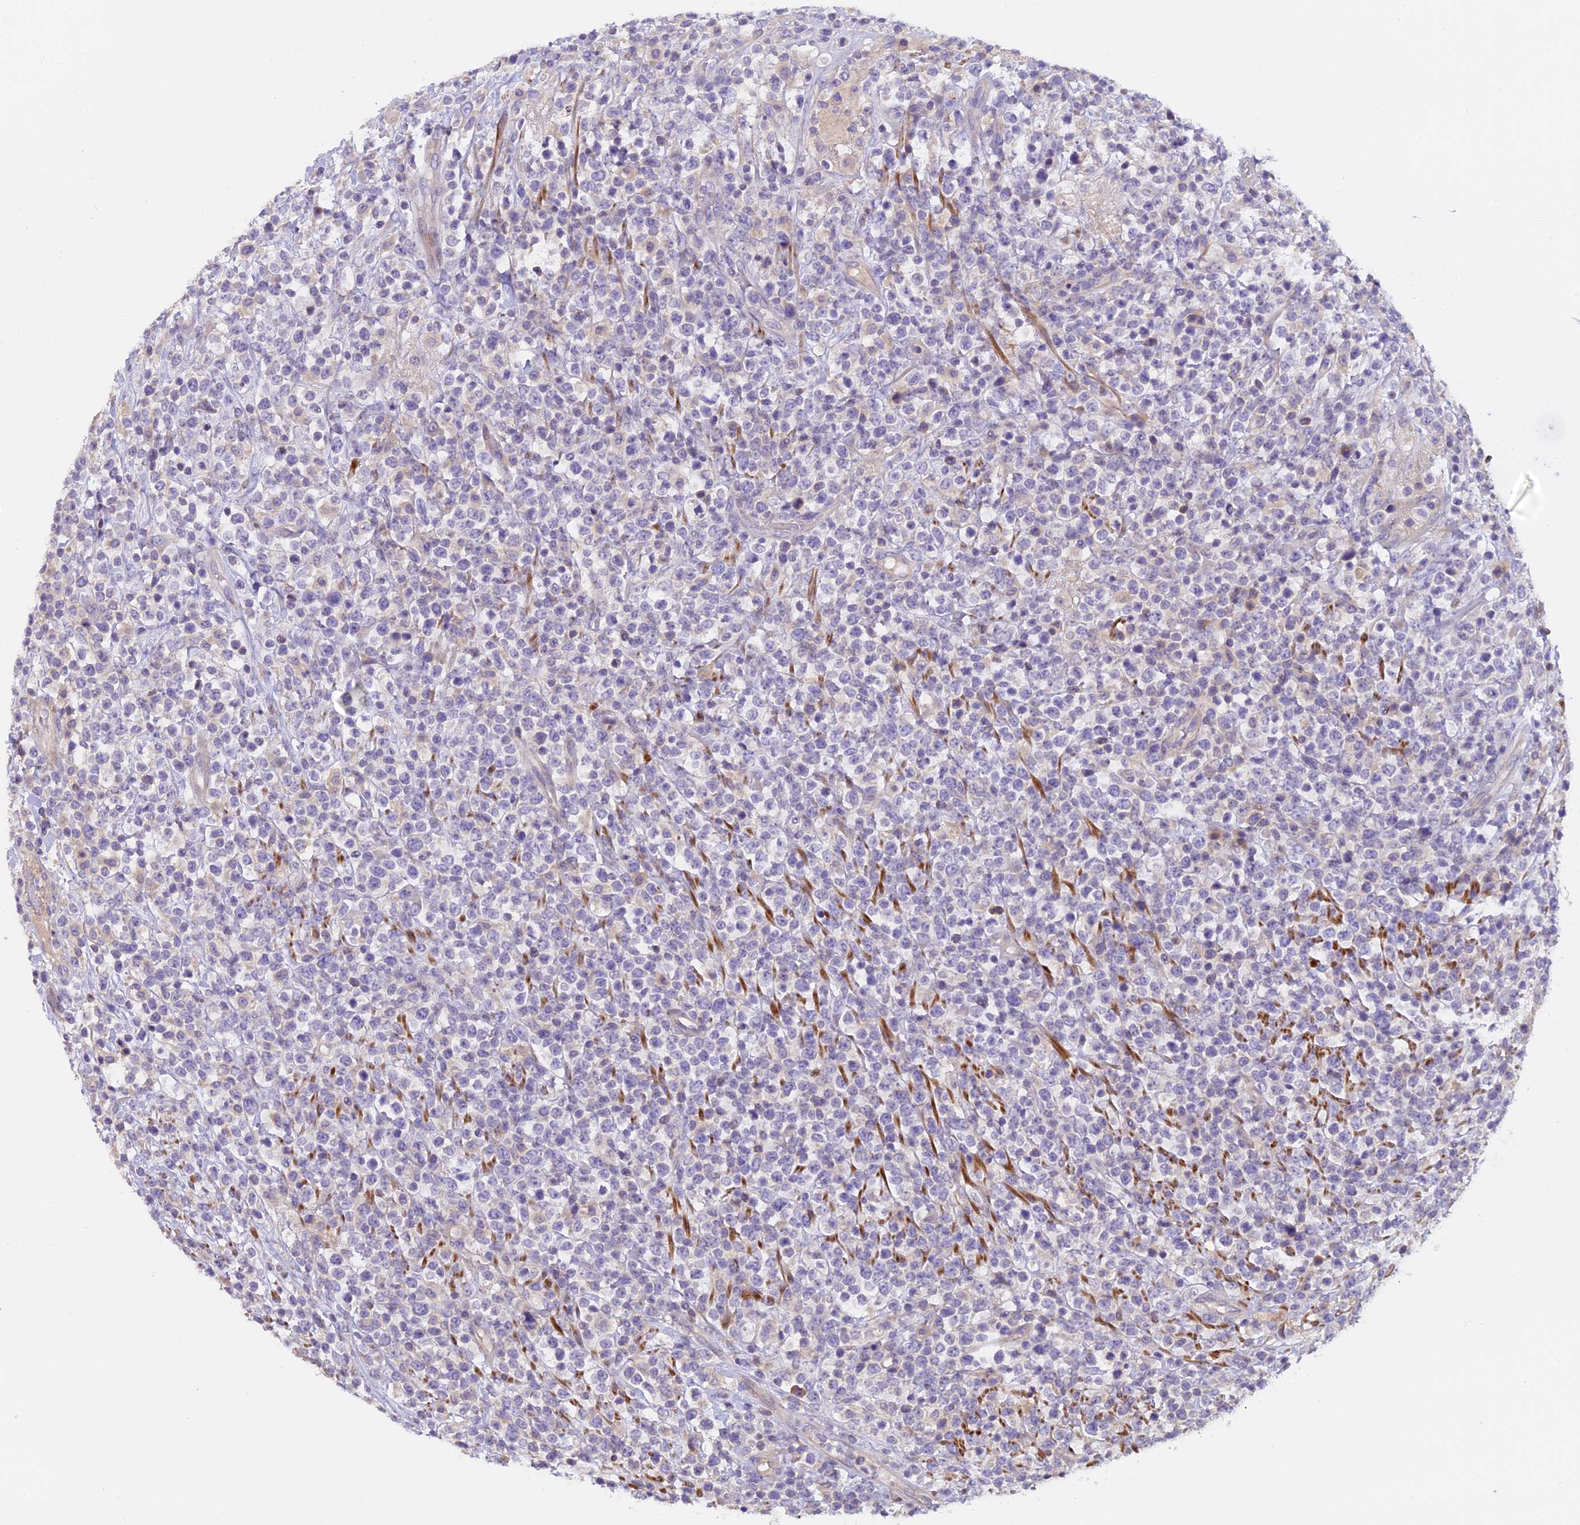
{"staining": {"intensity": "negative", "quantity": "none", "location": "none"}, "tissue": "lymphoma", "cell_type": "Tumor cells", "image_type": "cancer", "snomed": [{"axis": "morphology", "description": "Malignant lymphoma, non-Hodgkin's type, High grade"}, {"axis": "topography", "description": "Colon"}], "caption": "High power microscopy photomicrograph of an immunohistochemistry (IHC) image of lymphoma, revealing no significant expression in tumor cells. (DAB immunohistochemistry (IHC), high magnification).", "gene": "FAM98C", "patient": {"sex": "female", "age": 53}}